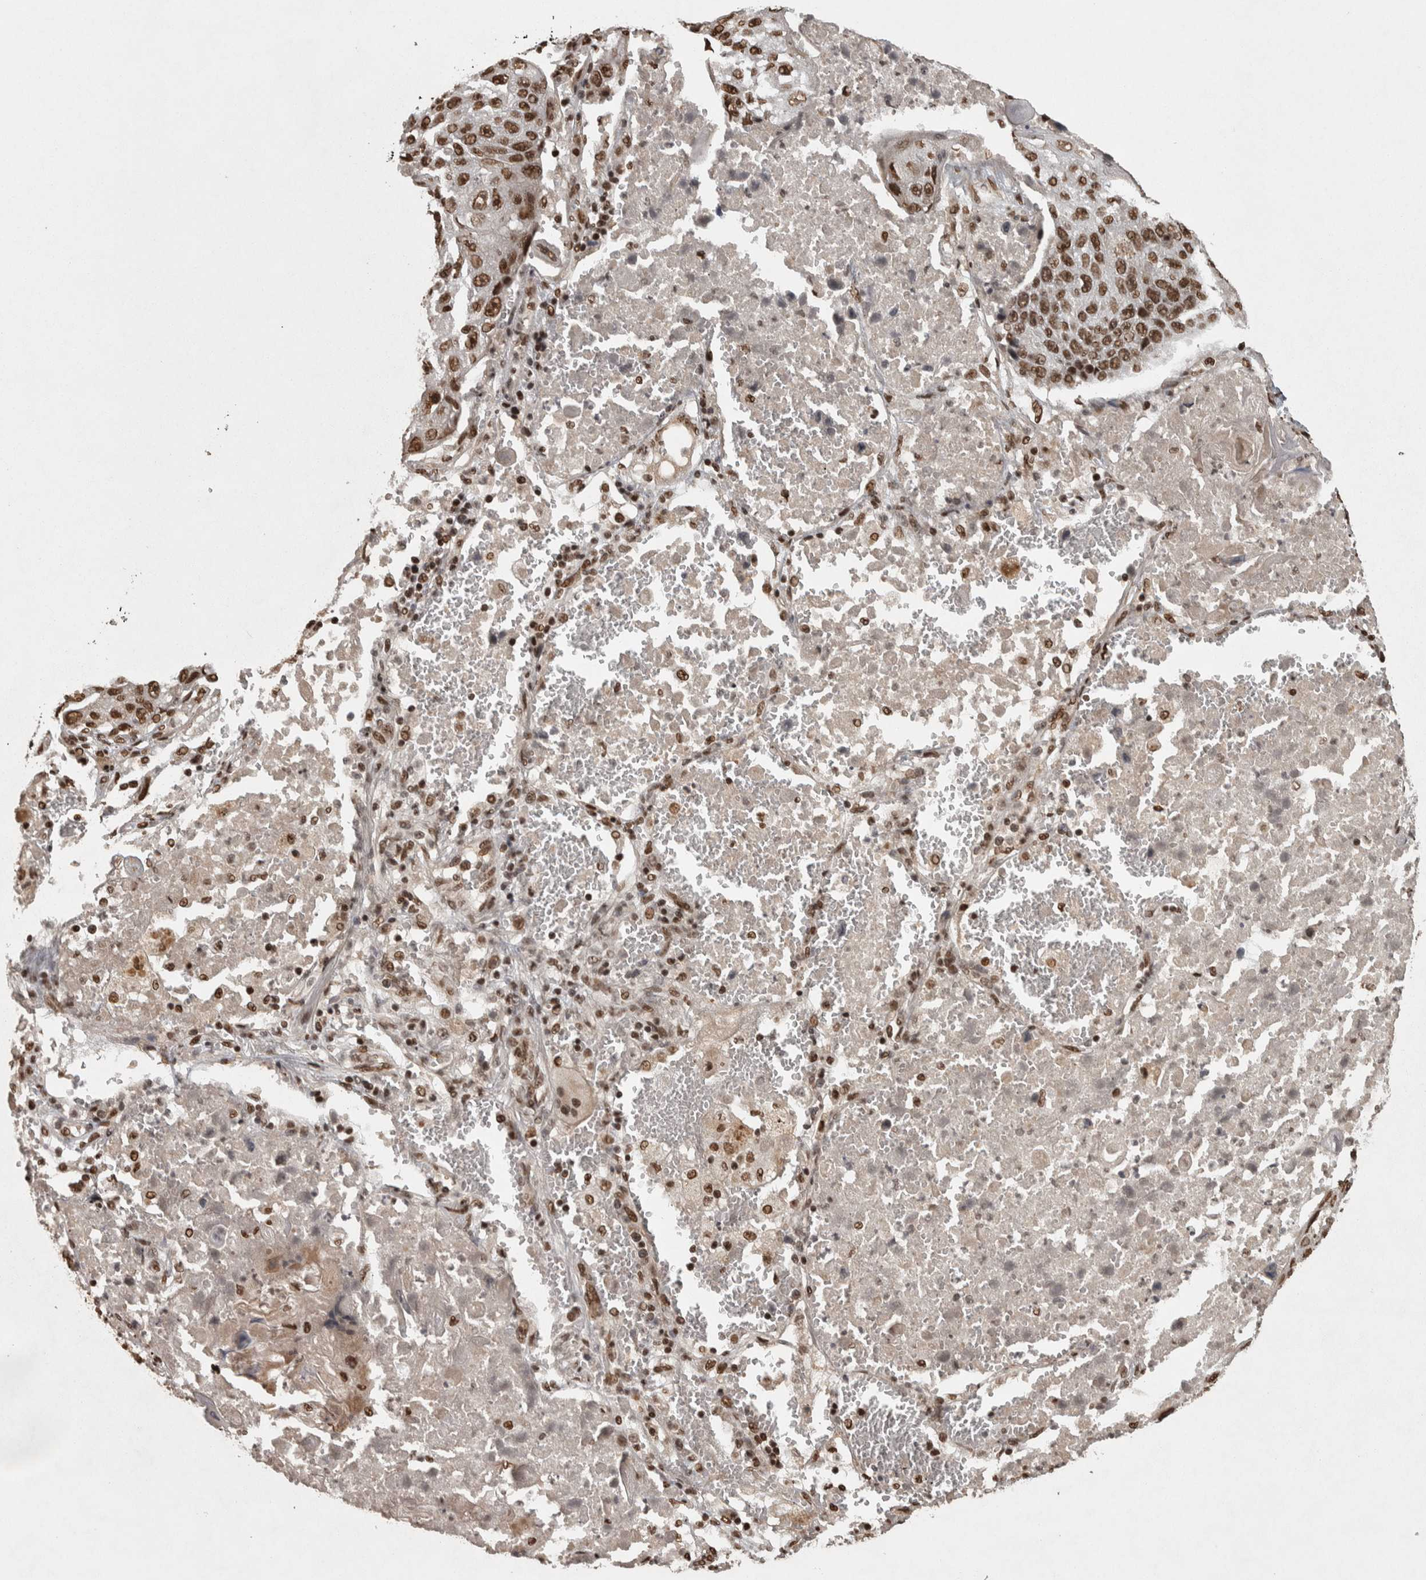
{"staining": {"intensity": "strong", "quantity": ">75%", "location": "nuclear"}, "tissue": "lung cancer", "cell_type": "Tumor cells", "image_type": "cancer", "snomed": [{"axis": "morphology", "description": "Squamous cell carcinoma, NOS"}, {"axis": "topography", "description": "Lung"}], "caption": "Lung cancer stained for a protein demonstrates strong nuclear positivity in tumor cells.", "gene": "ZFHX4", "patient": {"sex": "male", "age": 61}}